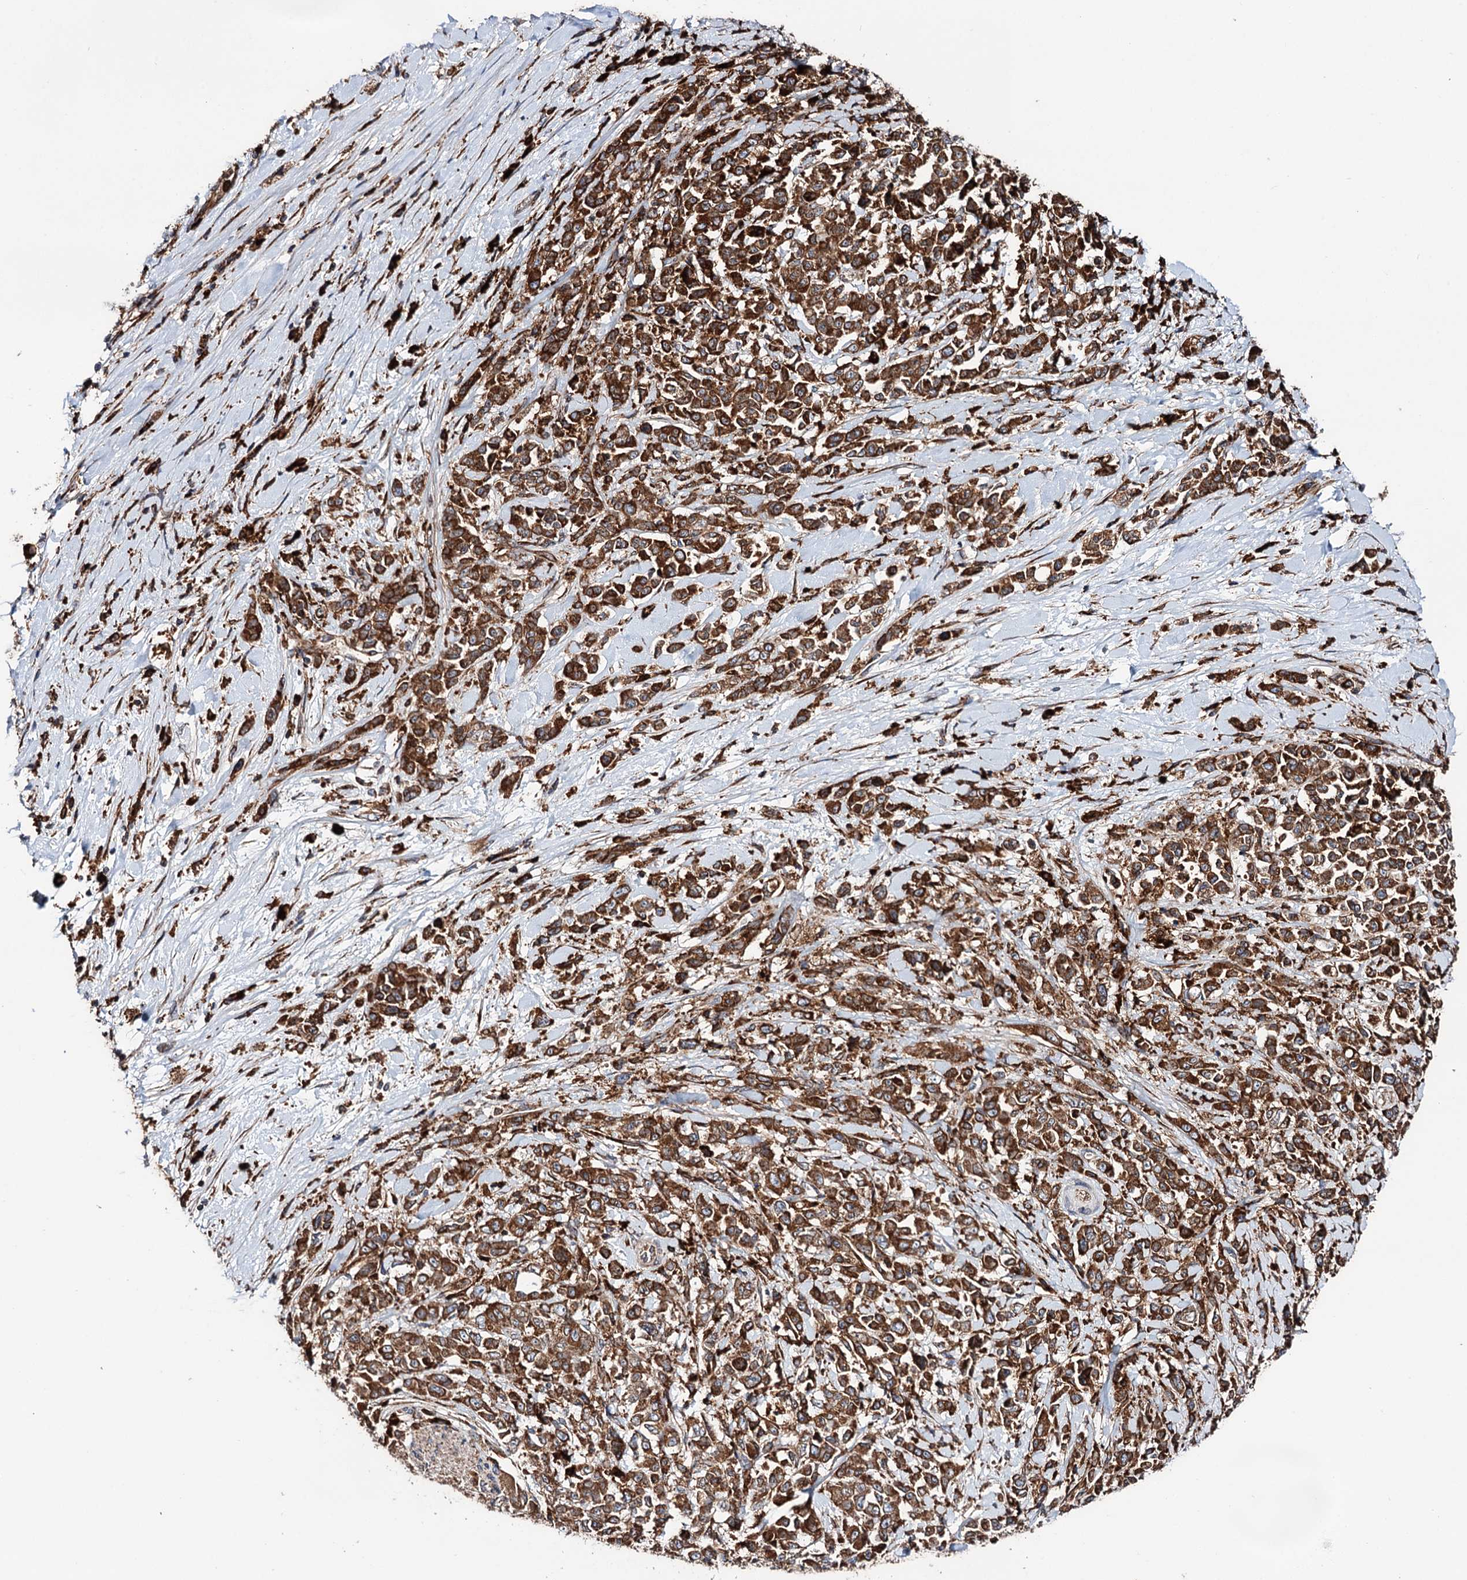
{"staining": {"intensity": "strong", "quantity": ">75%", "location": "cytoplasmic/membranous"}, "tissue": "pancreatic cancer", "cell_type": "Tumor cells", "image_type": "cancer", "snomed": [{"axis": "morphology", "description": "Normal tissue, NOS"}, {"axis": "morphology", "description": "Adenocarcinoma, NOS"}, {"axis": "topography", "description": "Pancreas"}], "caption": "Tumor cells demonstrate high levels of strong cytoplasmic/membranous staining in approximately >75% of cells in human pancreatic cancer (adenocarcinoma). (brown staining indicates protein expression, while blue staining denotes nuclei).", "gene": "ERP29", "patient": {"sex": "female", "age": 64}}